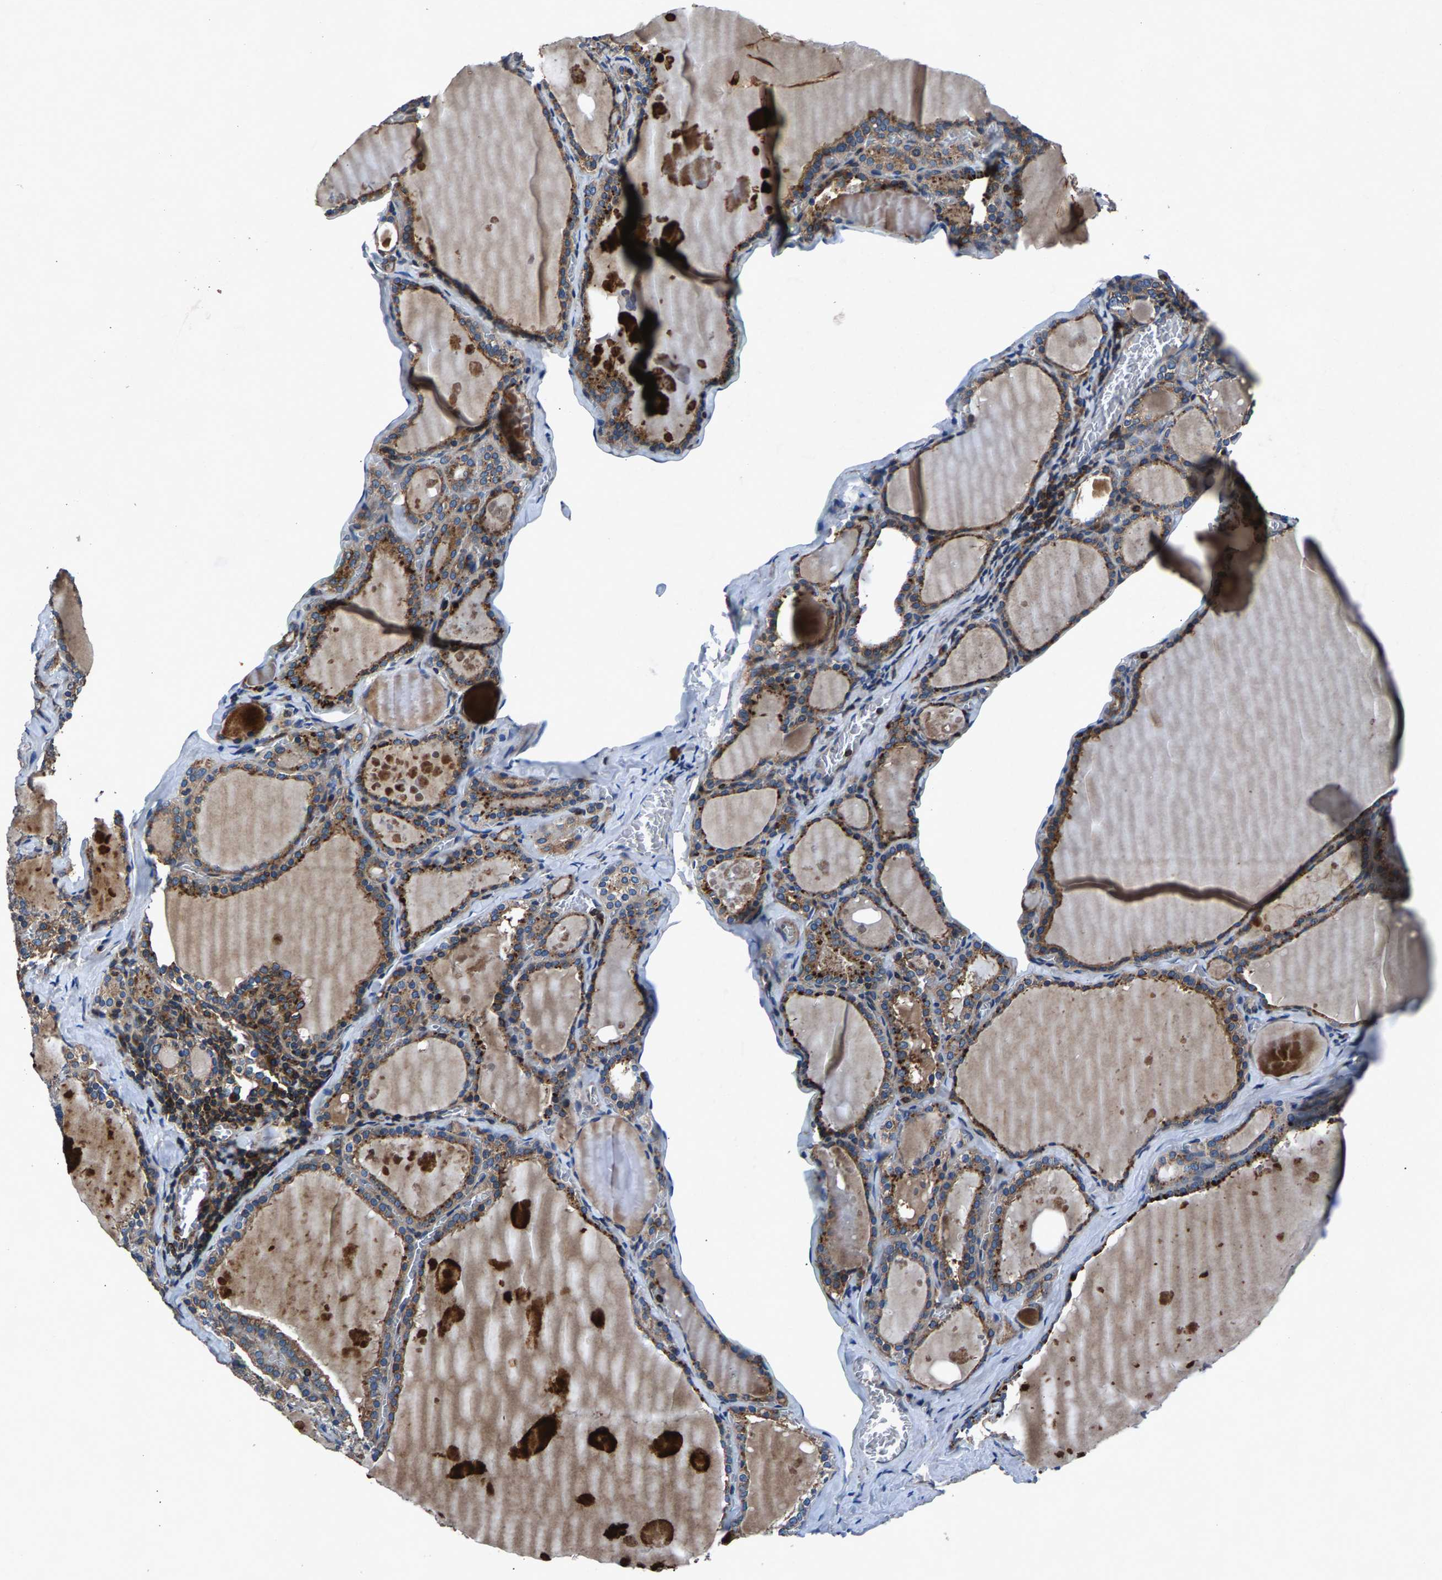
{"staining": {"intensity": "moderate", "quantity": ">75%", "location": "cytoplasmic/membranous"}, "tissue": "thyroid gland", "cell_type": "Glandular cells", "image_type": "normal", "snomed": [{"axis": "morphology", "description": "Normal tissue, NOS"}, {"axis": "topography", "description": "Thyroid gland"}], "caption": "The micrograph shows a brown stain indicating the presence of a protein in the cytoplasmic/membranous of glandular cells in thyroid gland. The staining is performed using DAB (3,3'-diaminobenzidine) brown chromogen to label protein expression. The nuclei are counter-stained blue using hematoxylin.", "gene": "LPCAT1", "patient": {"sex": "male", "age": 56}}